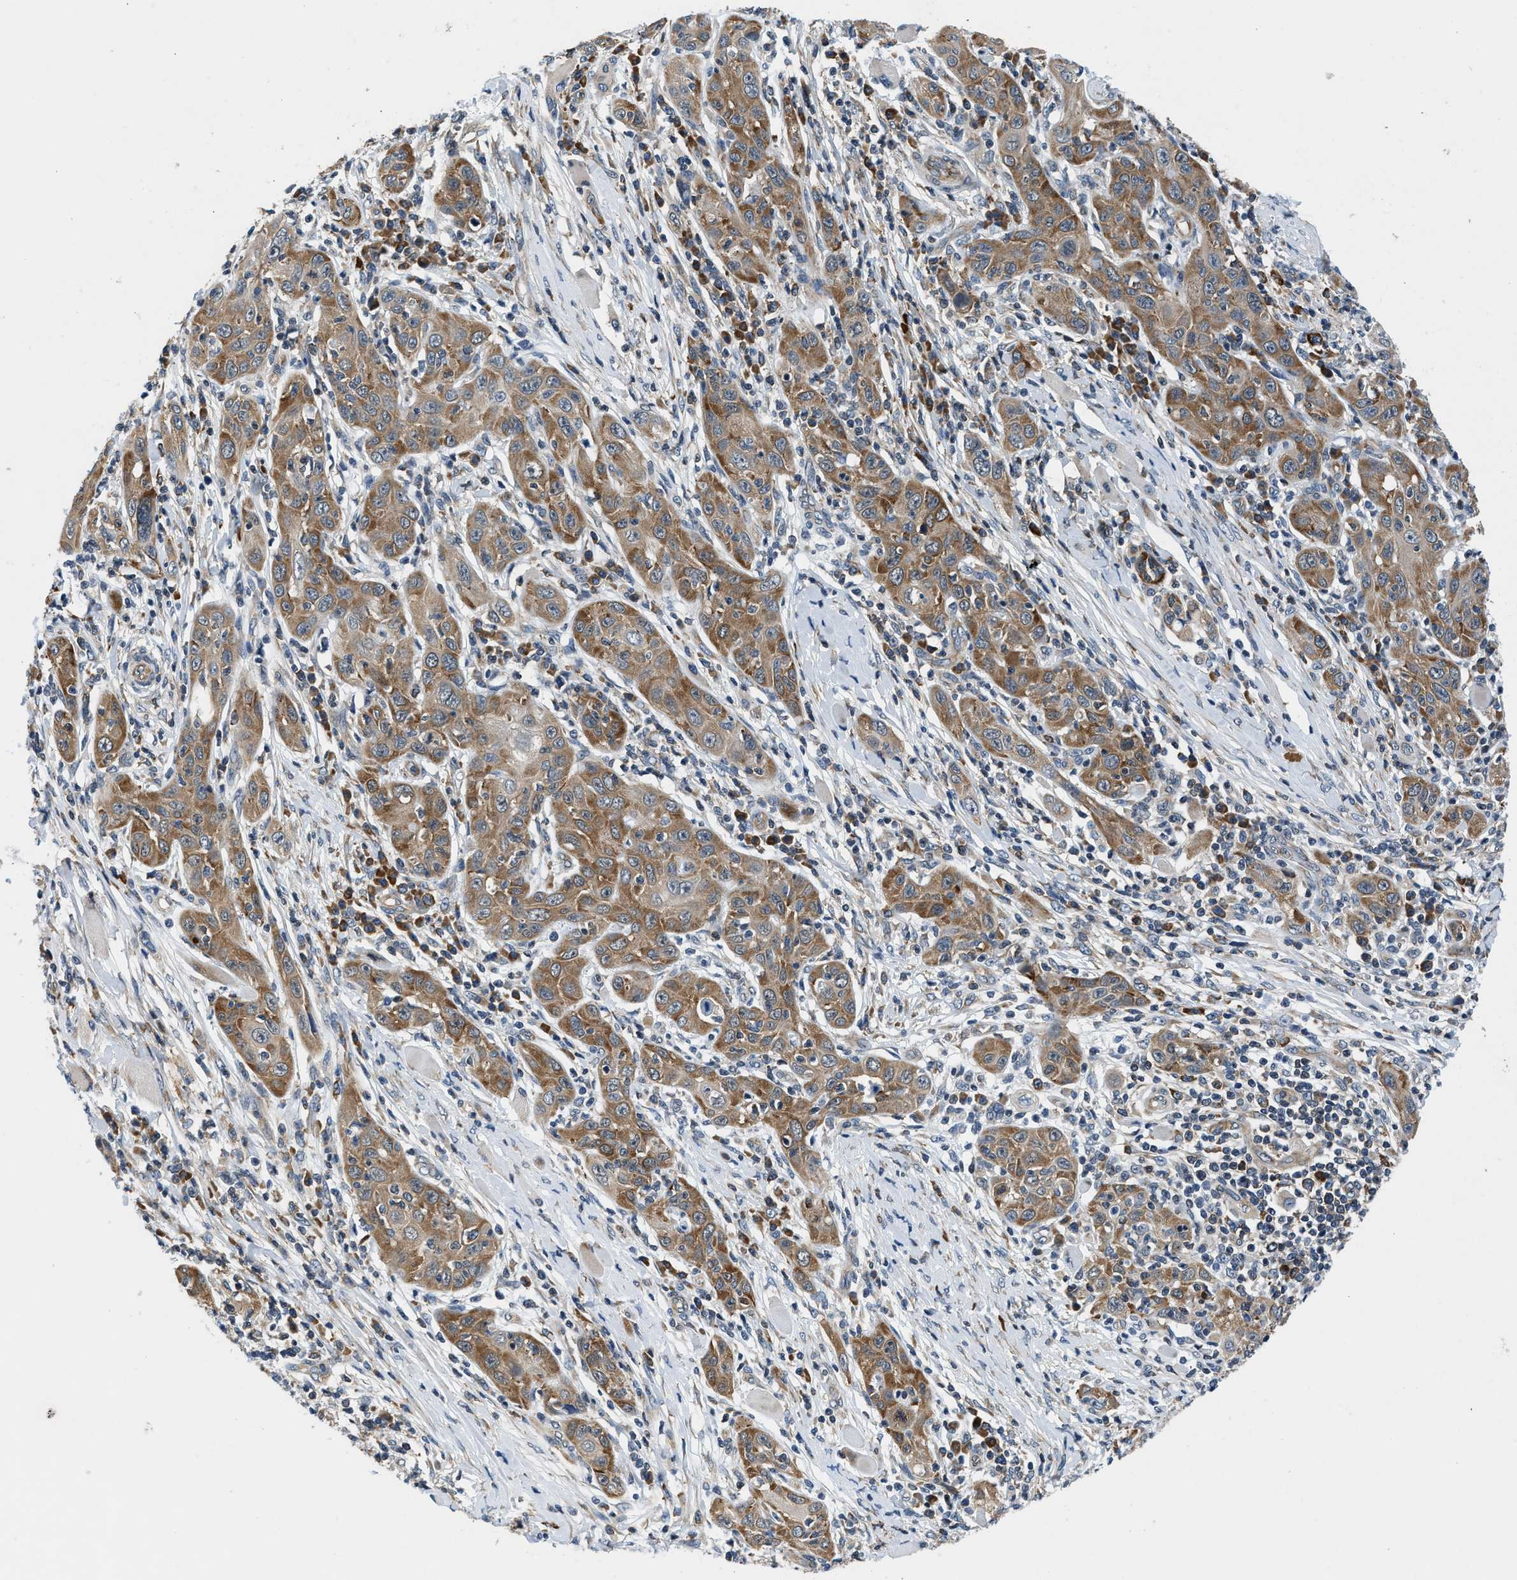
{"staining": {"intensity": "moderate", "quantity": ">75%", "location": "cytoplasmic/membranous"}, "tissue": "skin cancer", "cell_type": "Tumor cells", "image_type": "cancer", "snomed": [{"axis": "morphology", "description": "Squamous cell carcinoma, NOS"}, {"axis": "topography", "description": "Skin"}], "caption": "Squamous cell carcinoma (skin) stained with DAB (3,3'-diaminobenzidine) immunohistochemistry (IHC) demonstrates medium levels of moderate cytoplasmic/membranous expression in approximately >75% of tumor cells.", "gene": "PA2G4", "patient": {"sex": "female", "age": 88}}